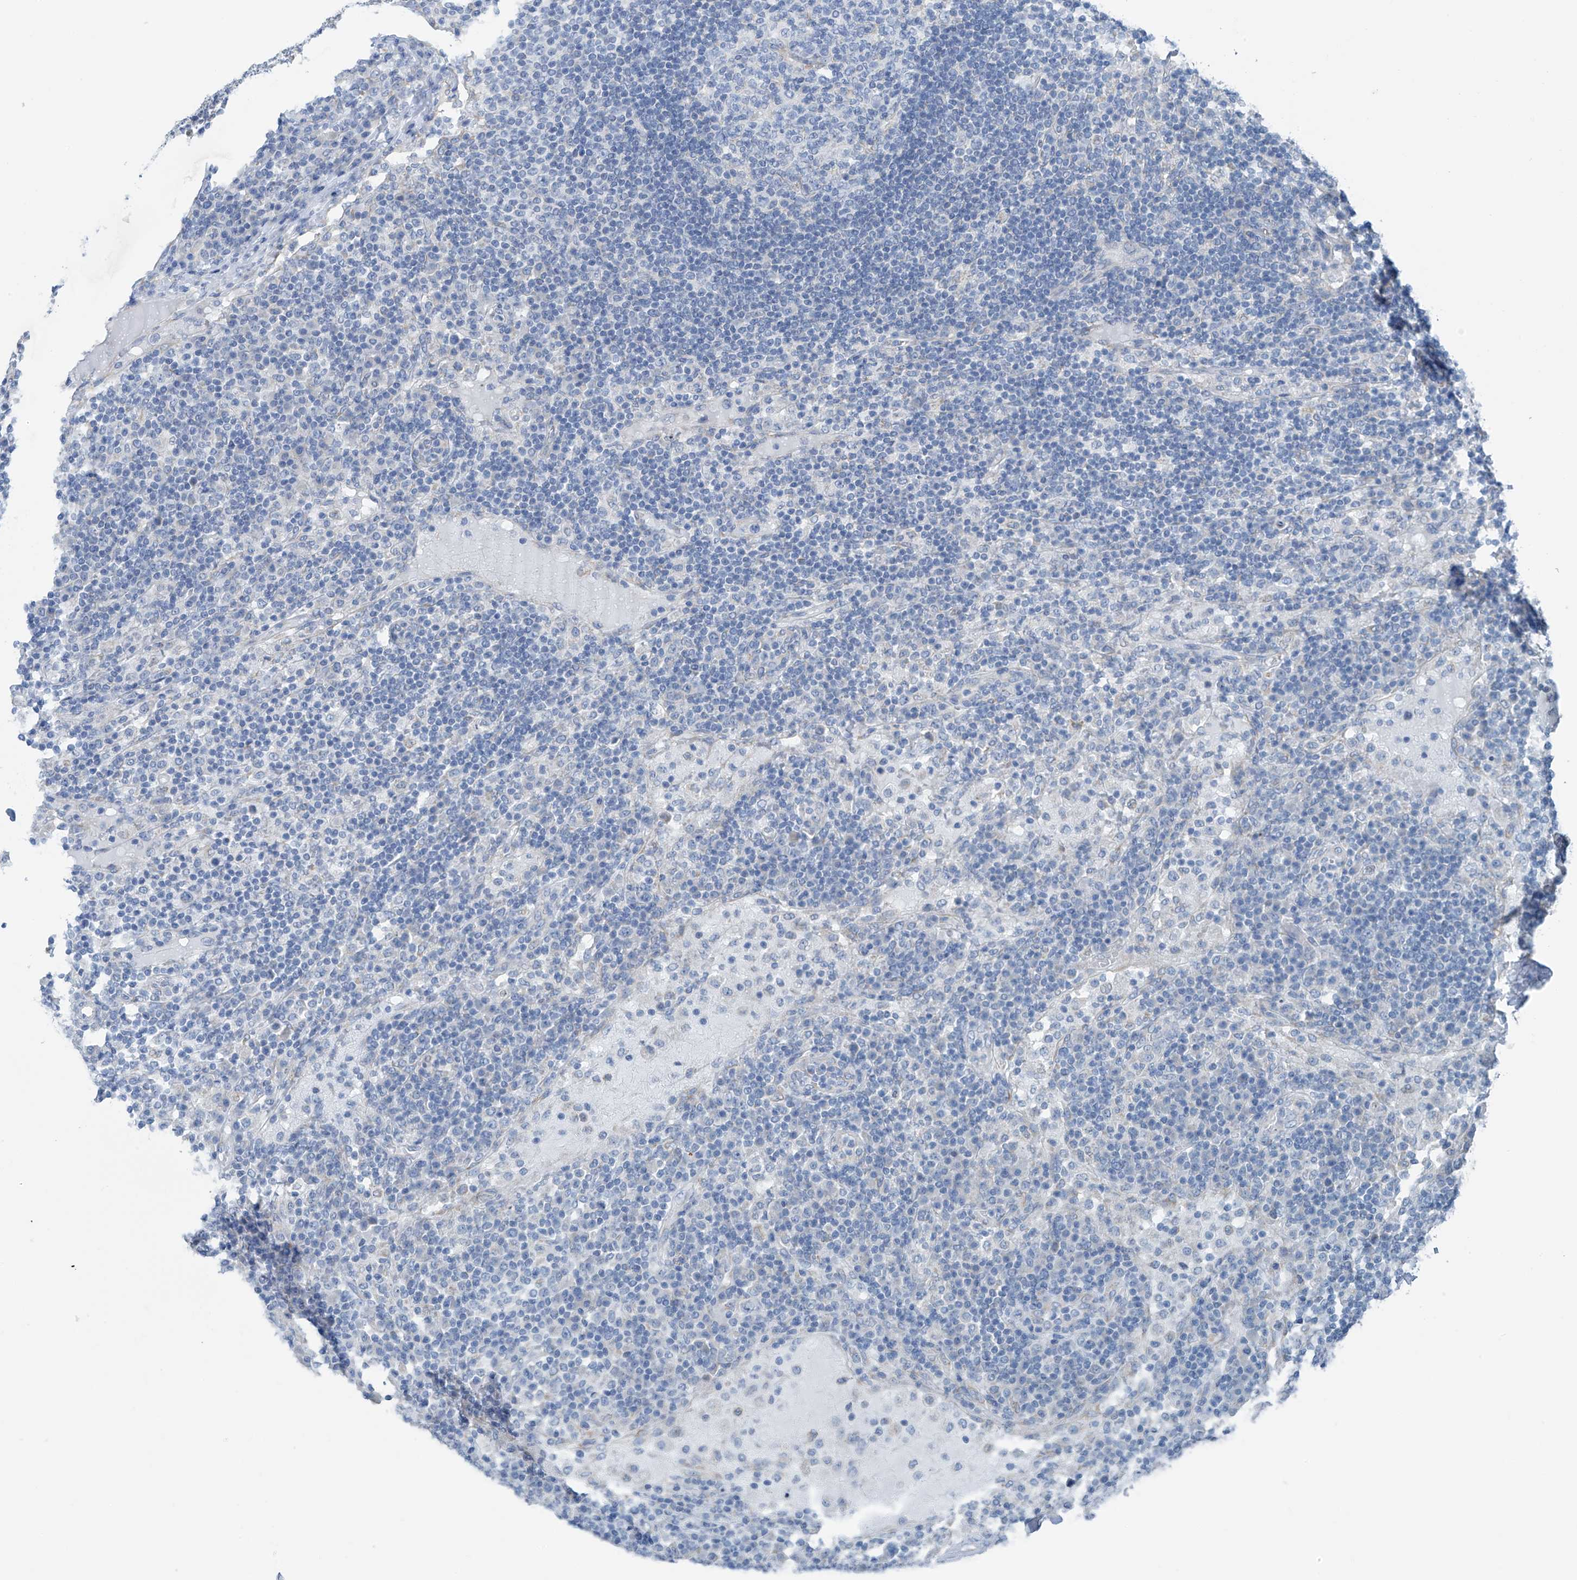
{"staining": {"intensity": "negative", "quantity": "none", "location": "none"}, "tissue": "lymph node", "cell_type": "Germinal center cells", "image_type": "normal", "snomed": [{"axis": "morphology", "description": "Normal tissue, NOS"}, {"axis": "topography", "description": "Lymph node"}], "caption": "High power microscopy histopathology image of an IHC photomicrograph of normal lymph node, revealing no significant positivity in germinal center cells. (DAB (3,3'-diaminobenzidine) immunohistochemistry (IHC) with hematoxylin counter stain).", "gene": "RCN2", "patient": {"sex": "female", "age": 53}}